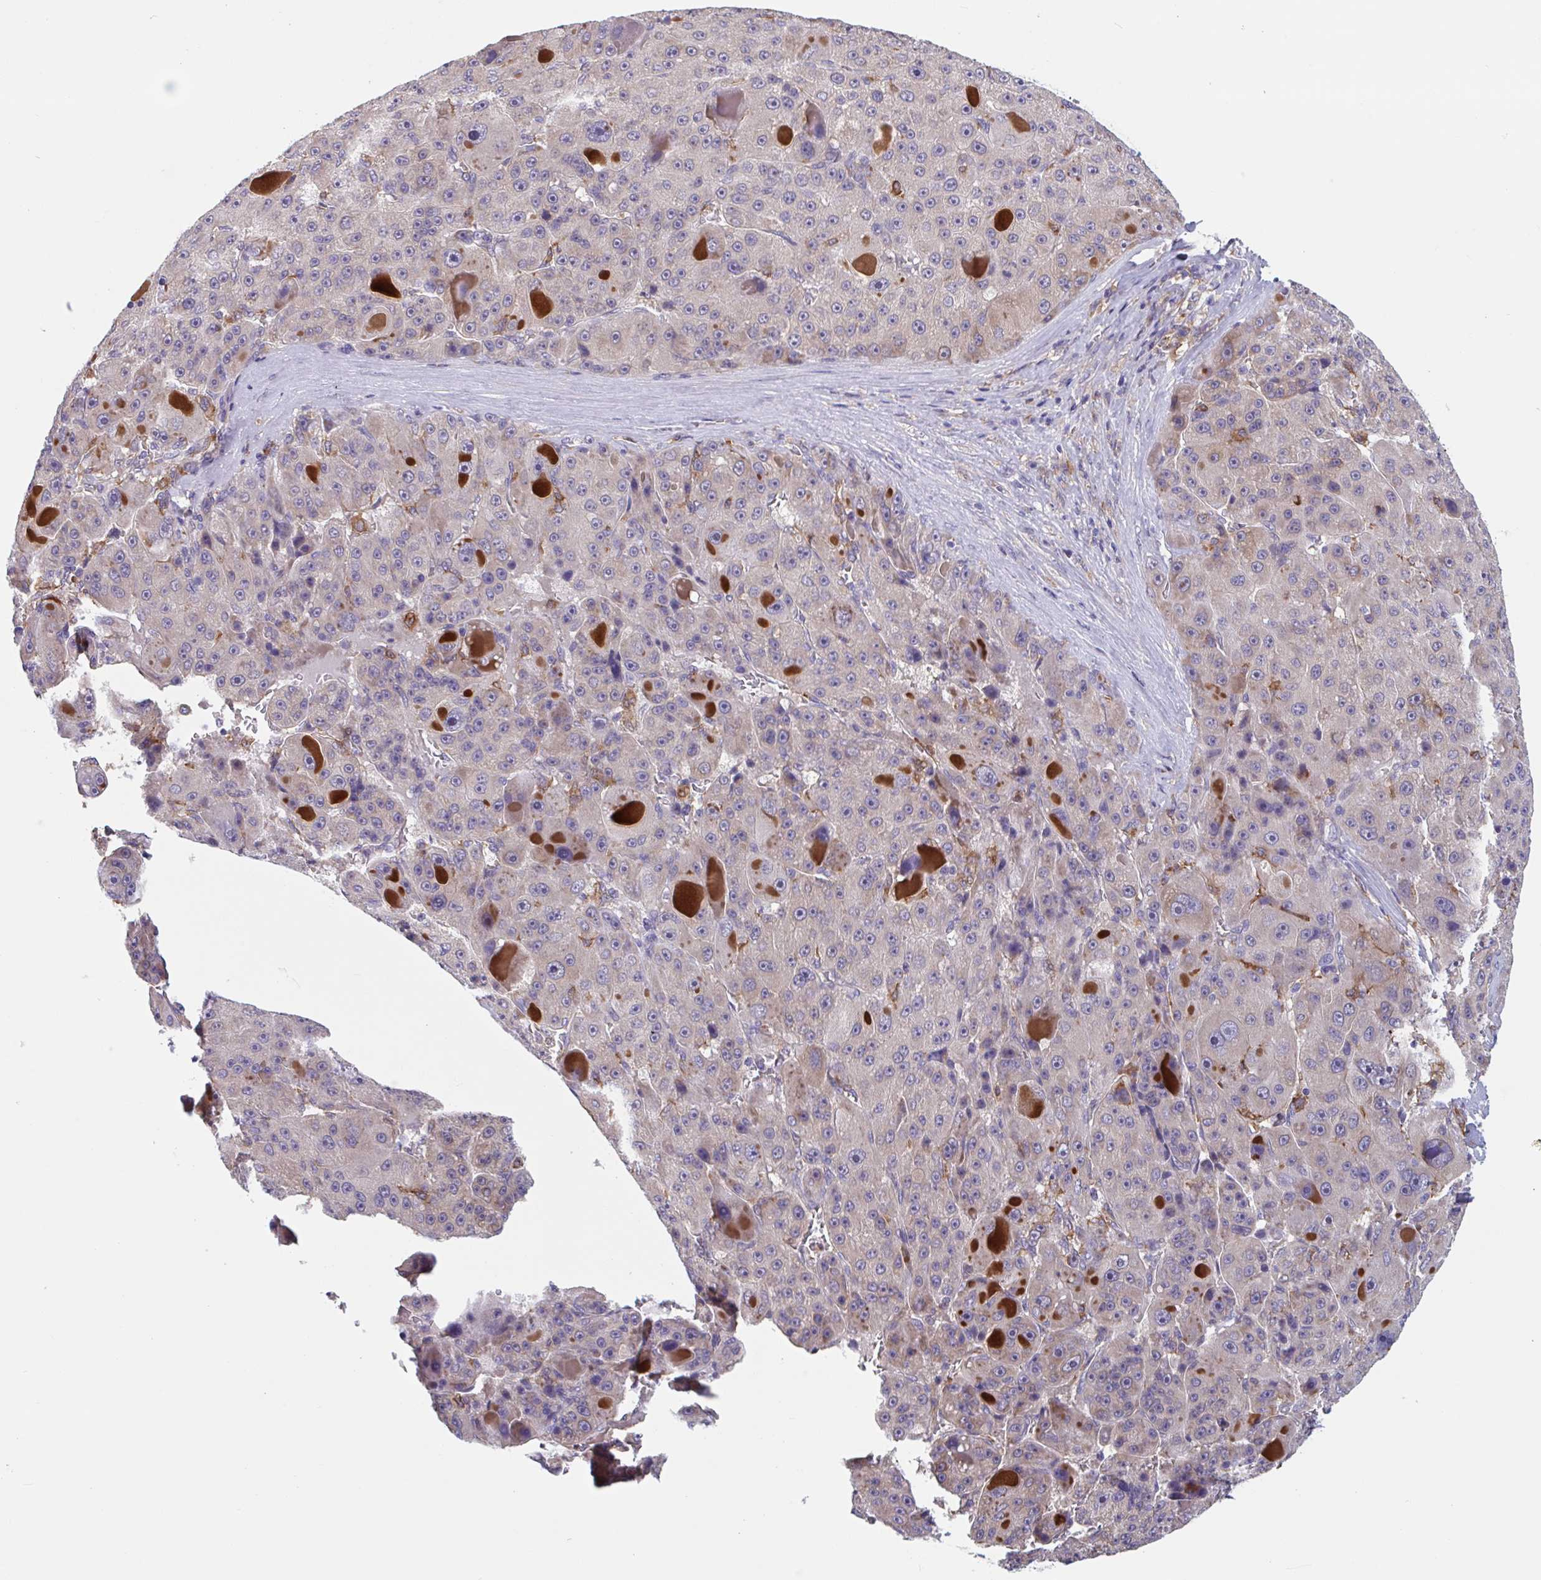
{"staining": {"intensity": "negative", "quantity": "none", "location": "none"}, "tissue": "liver cancer", "cell_type": "Tumor cells", "image_type": "cancer", "snomed": [{"axis": "morphology", "description": "Carcinoma, Hepatocellular, NOS"}, {"axis": "topography", "description": "Liver"}], "caption": "A high-resolution image shows immunohistochemistry (IHC) staining of hepatocellular carcinoma (liver), which reveals no significant expression in tumor cells.", "gene": "SNX8", "patient": {"sex": "male", "age": 76}}